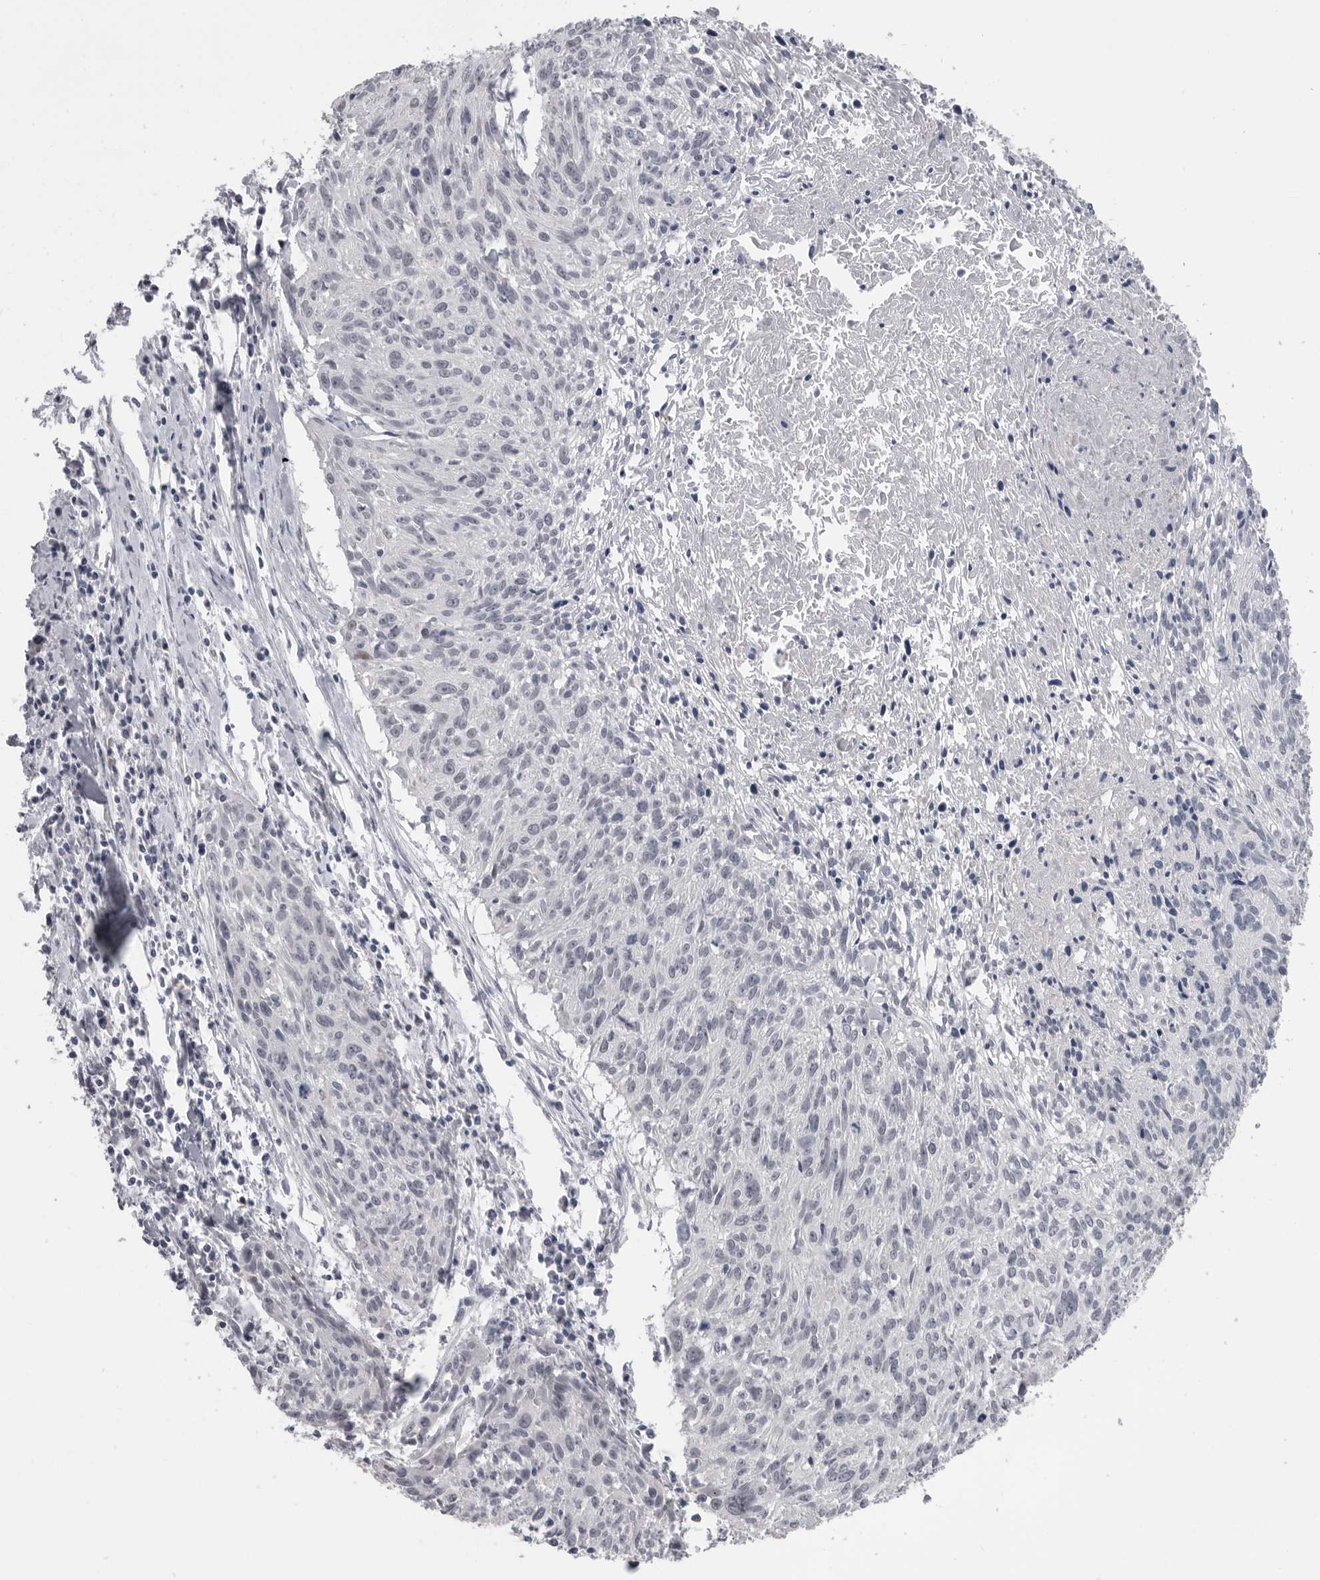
{"staining": {"intensity": "negative", "quantity": "none", "location": "none"}, "tissue": "cervical cancer", "cell_type": "Tumor cells", "image_type": "cancer", "snomed": [{"axis": "morphology", "description": "Squamous cell carcinoma, NOS"}, {"axis": "topography", "description": "Cervix"}], "caption": "This is an immunohistochemistry histopathology image of squamous cell carcinoma (cervical). There is no positivity in tumor cells.", "gene": "PLEKHF1", "patient": {"sex": "female", "age": 51}}